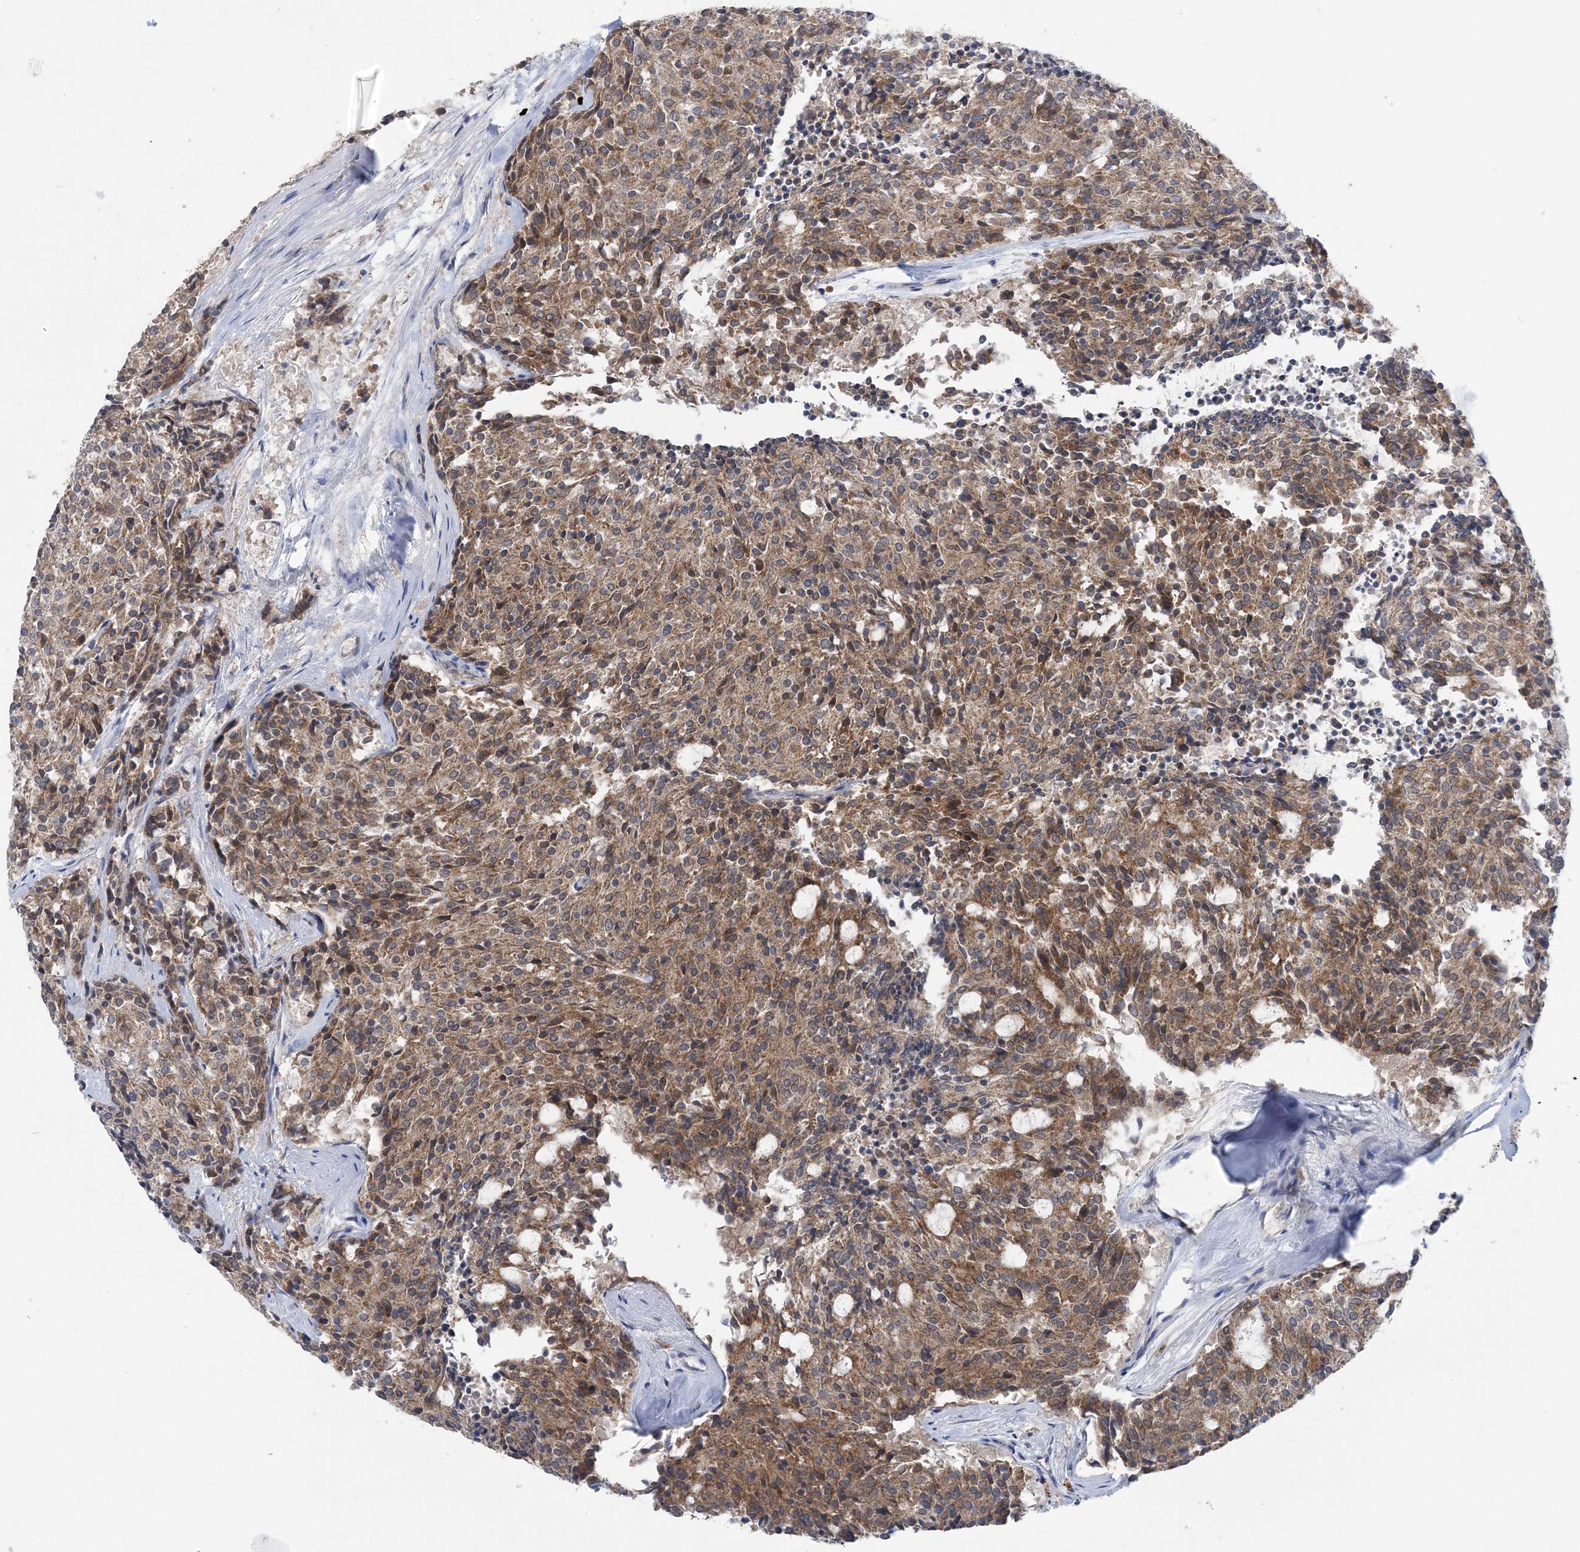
{"staining": {"intensity": "moderate", "quantity": ">75%", "location": "cytoplasmic/membranous"}, "tissue": "carcinoid", "cell_type": "Tumor cells", "image_type": "cancer", "snomed": [{"axis": "morphology", "description": "Carcinoid, malignant, NOS"}, {"axis": "topography", "description": "Pancreas"}], "caption": "Immunohistochemical staining of carcinoid demonstrates medium levels of moderate cytoplasmic/membranous protein positivity in about >75% of tumor cells.", "gene": "COPE", "patient": {"sex": "female", "age": 54}}